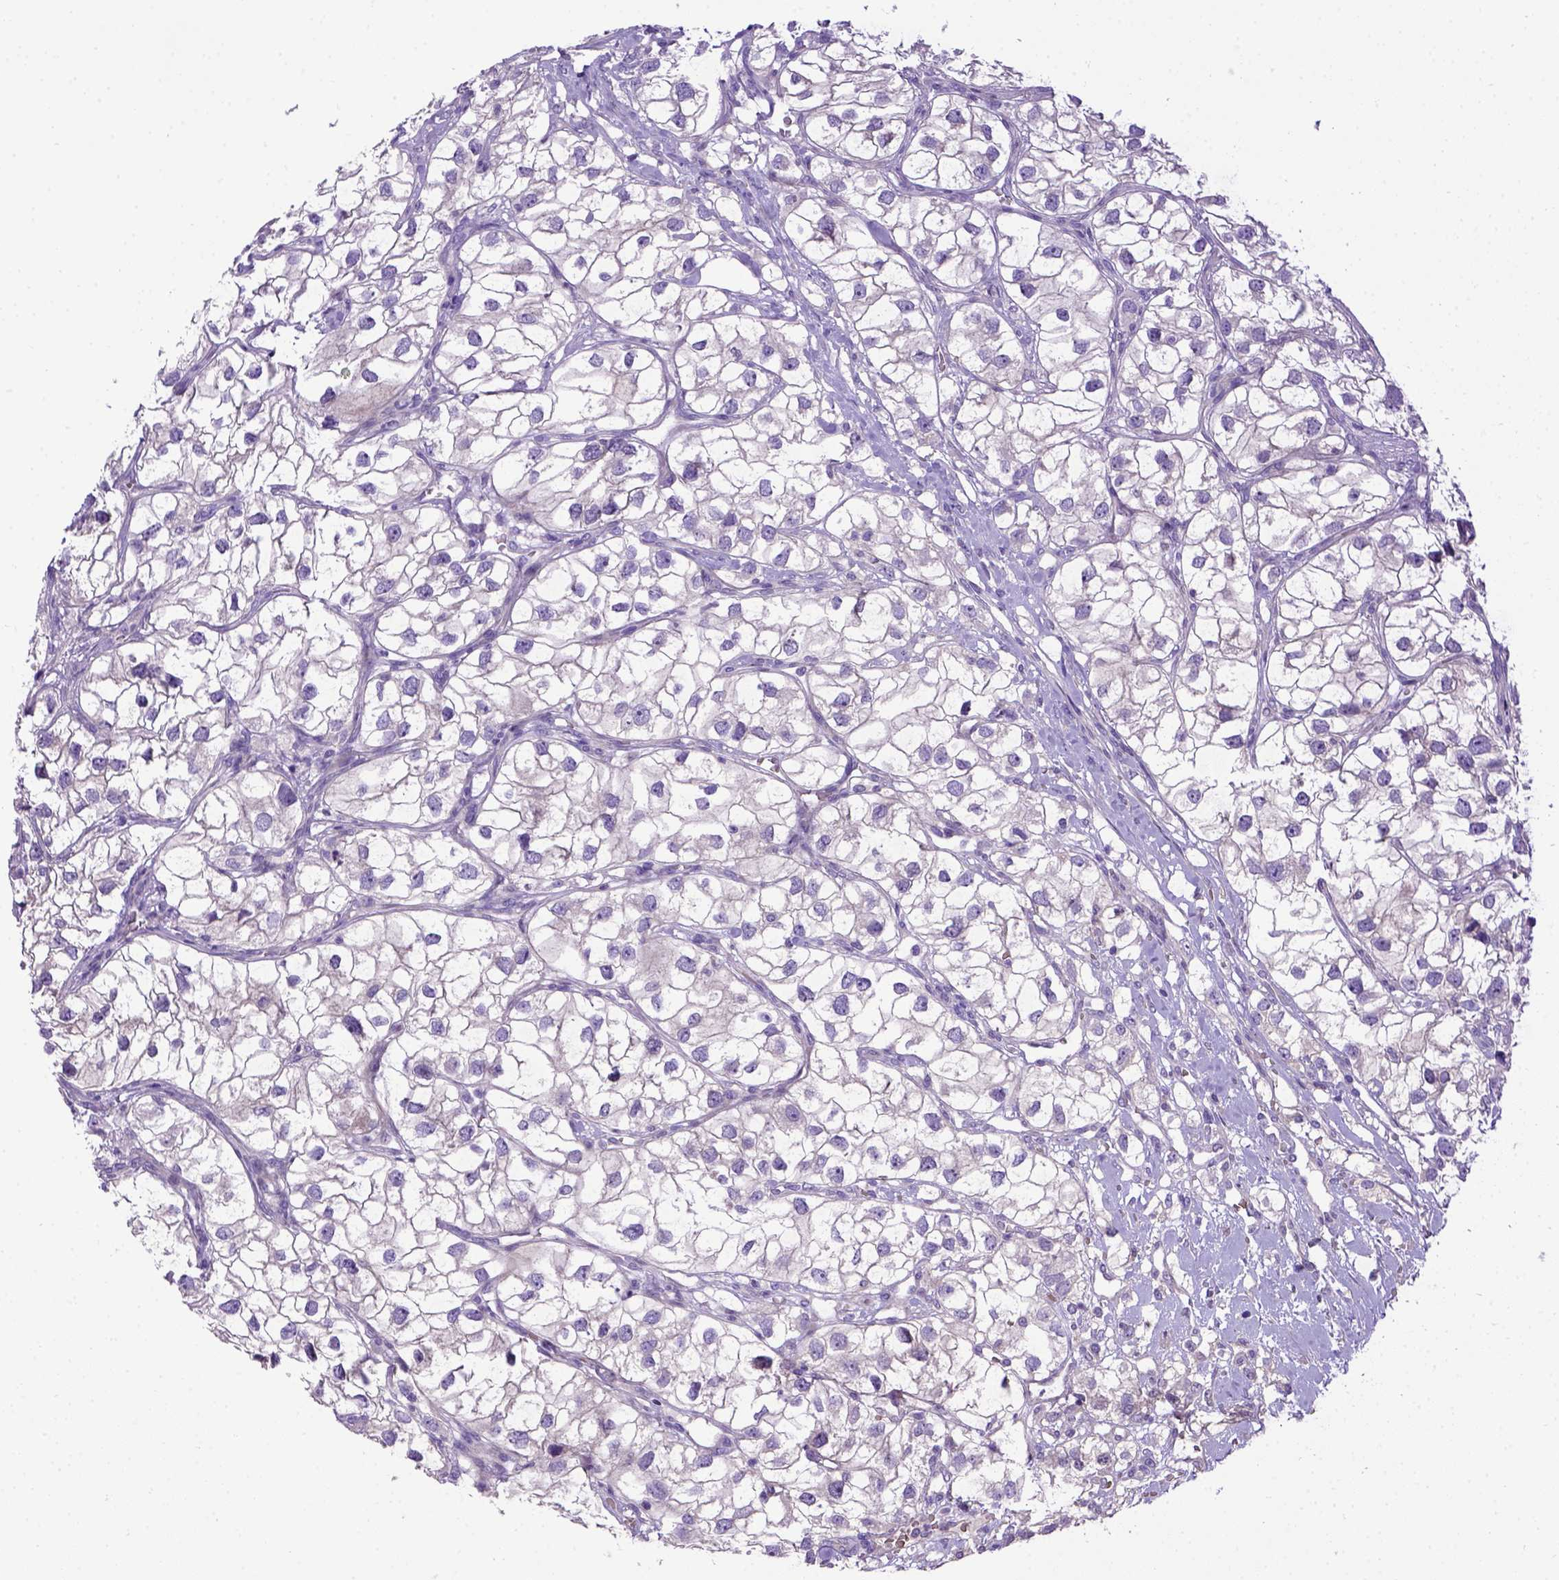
{"staining": {"intensity": "negative", "quantity": "none", "location": "none"}, "tissue": "renal cancer", "cell_type": "Tumor cells", "image_type": "cancer", "snomed": [{"axis": "morphology", "description": "Adenocarcinoma, NOS"}, {"axis": "topography", "description": "Kidney"}], "caption": "Immunohistochemical staining of adenocarcinoma (renal) reveals no significant positivity in tumor cells.", "gene": "ADAM12", "patient": {"sex": "male", "age": 59}}